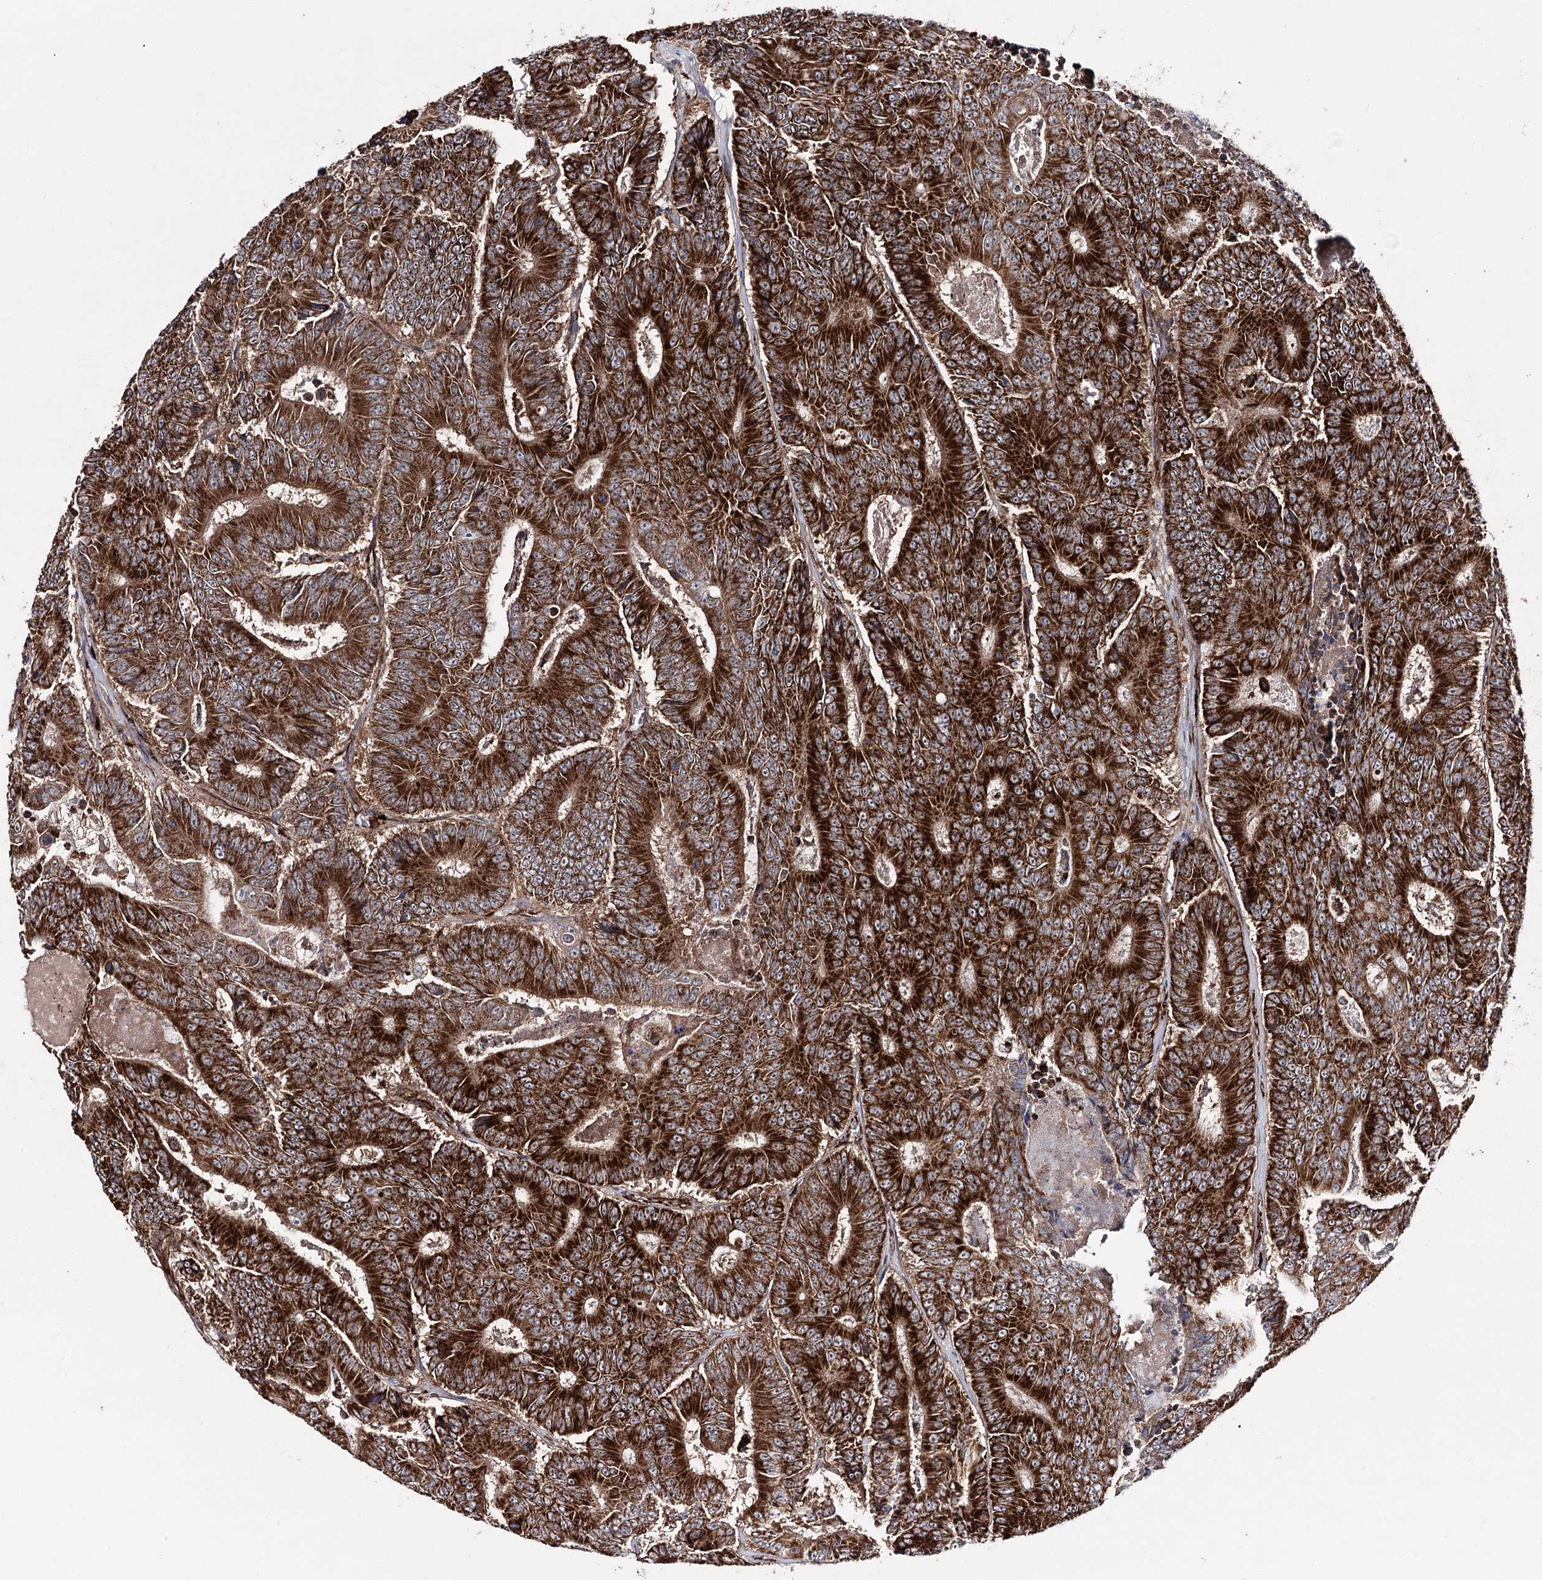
{"staining": {"intensity": "strong", "quantity": ">75%", "location": "cytoplasmic/membranous"}, "tissue": "colorectal cancer", "cell_type": "Tumor cells", "image_type": "cancer", "snomed": [{"axis": "morphology", "description": "Adenocarcinoma, NOS"}, {"axis": "topography", "description": "Colon"}], "caption": "This photomicrograph reveals immunohistochemistry (IHC) staining of human adenocarcinoma (colorectal), with high strong cytoplasmic/membranous positivity in about >75% of tumor cells.", "gene": "MIB1", "patient": {"sex": "male", "age": 83}}